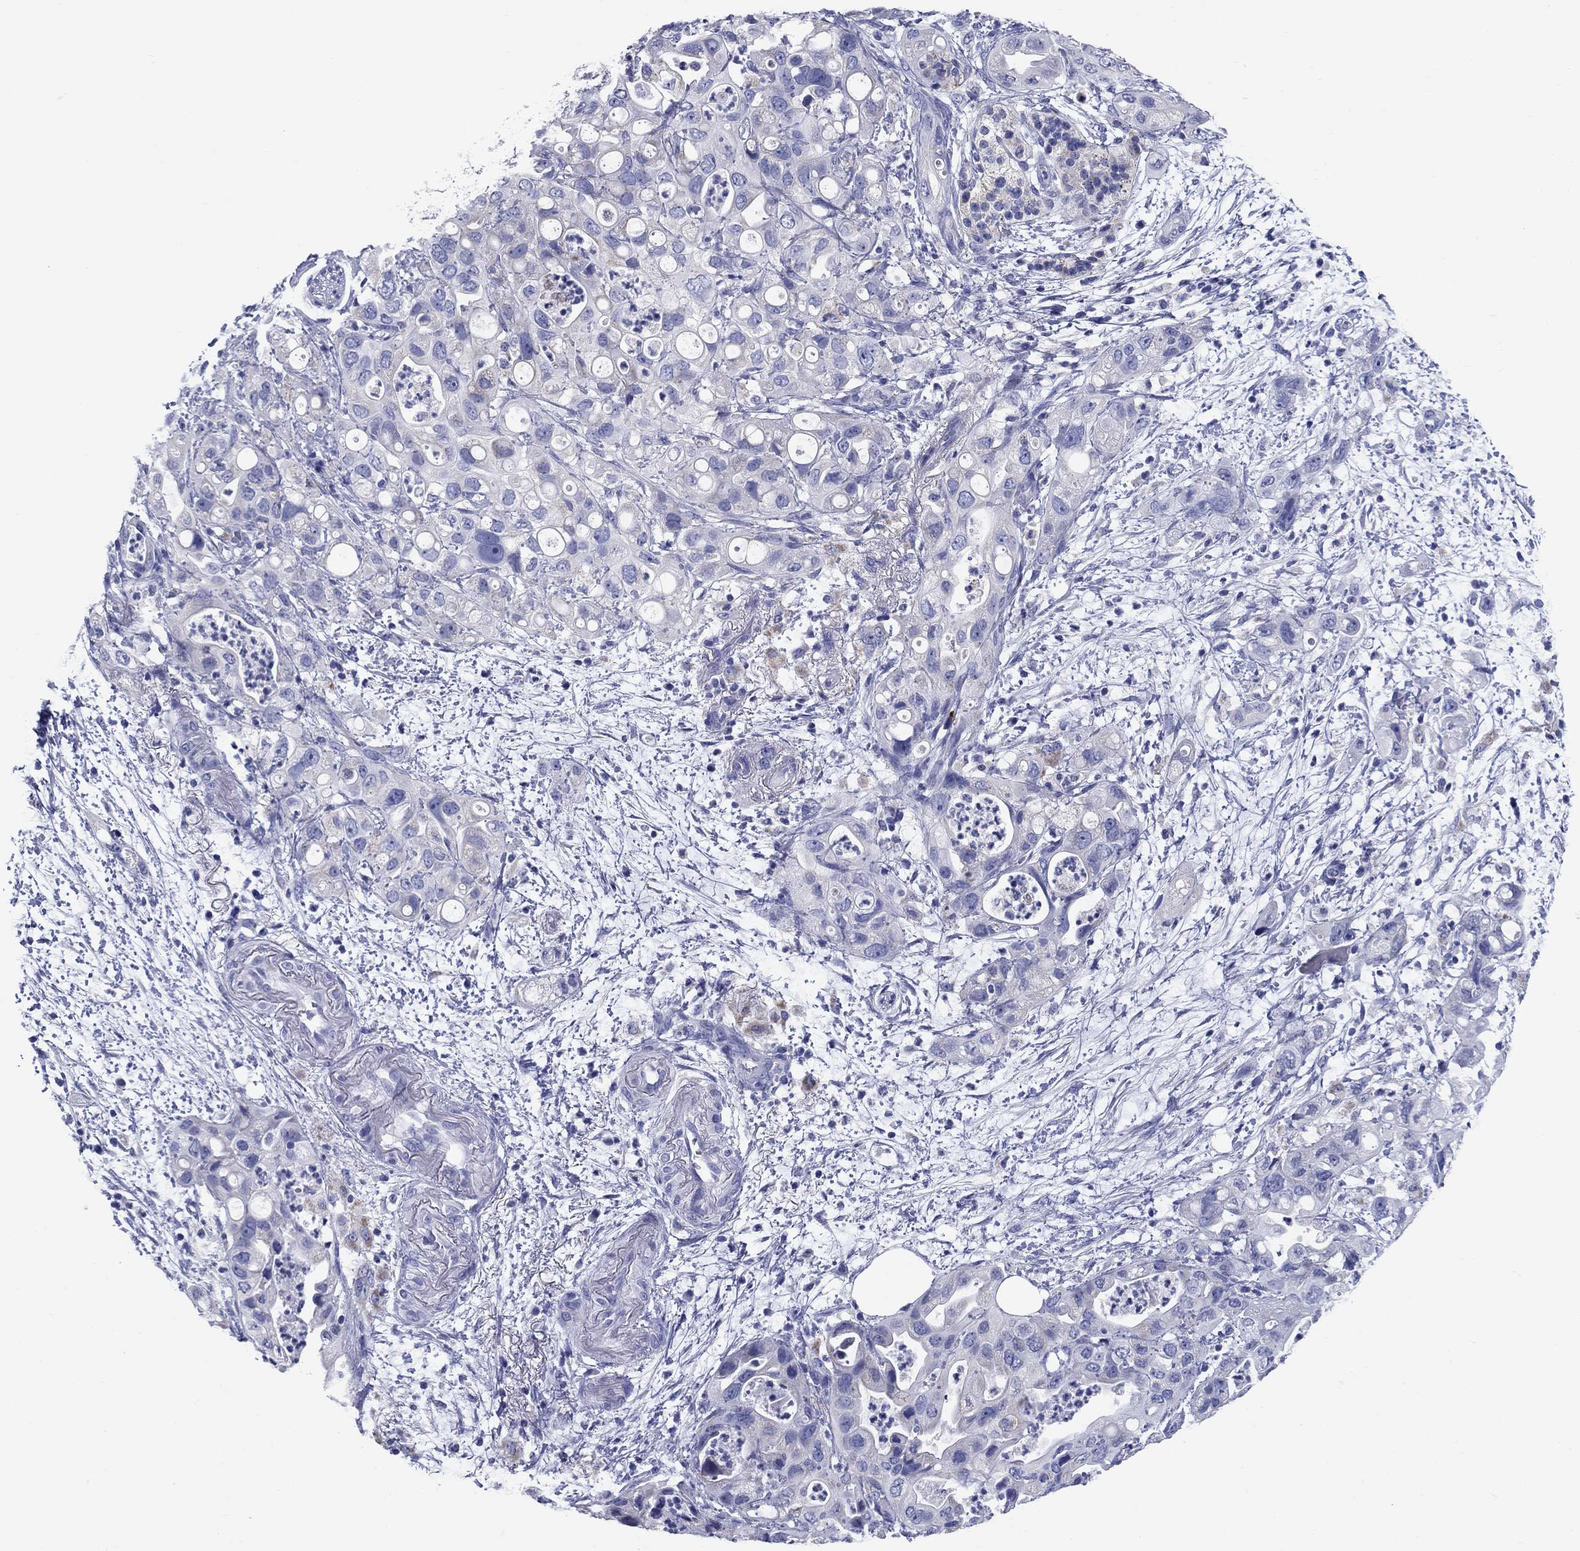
{"staining": {"intensity": "negative", "quantity": "none", "location": "none"}, "tissue": "pancreatic cancer", "cell_type": "Tumor cells", "image_type": "cancer", "snomed": [{"axis": "morphology", "description": "Adenocarcinoma, NOS"}, {"axis": "topography", "description": "Pancreas"}], "caption": "Immunohistochemistry (IHC) micrograph of neoplastic tissue: human pancreatic cancer (adenocarcinoma) stained with DAB (3,3'-diaminobenzidine) displays no significant protein staining in tumor cells. (Brightfield microscopy of DAB (3,3'-diaminobenzidine) immunohistochemistry (IHC) at high magnification).", "gene": "UPB1", "patient": {"sex": "female", "age": 72}}